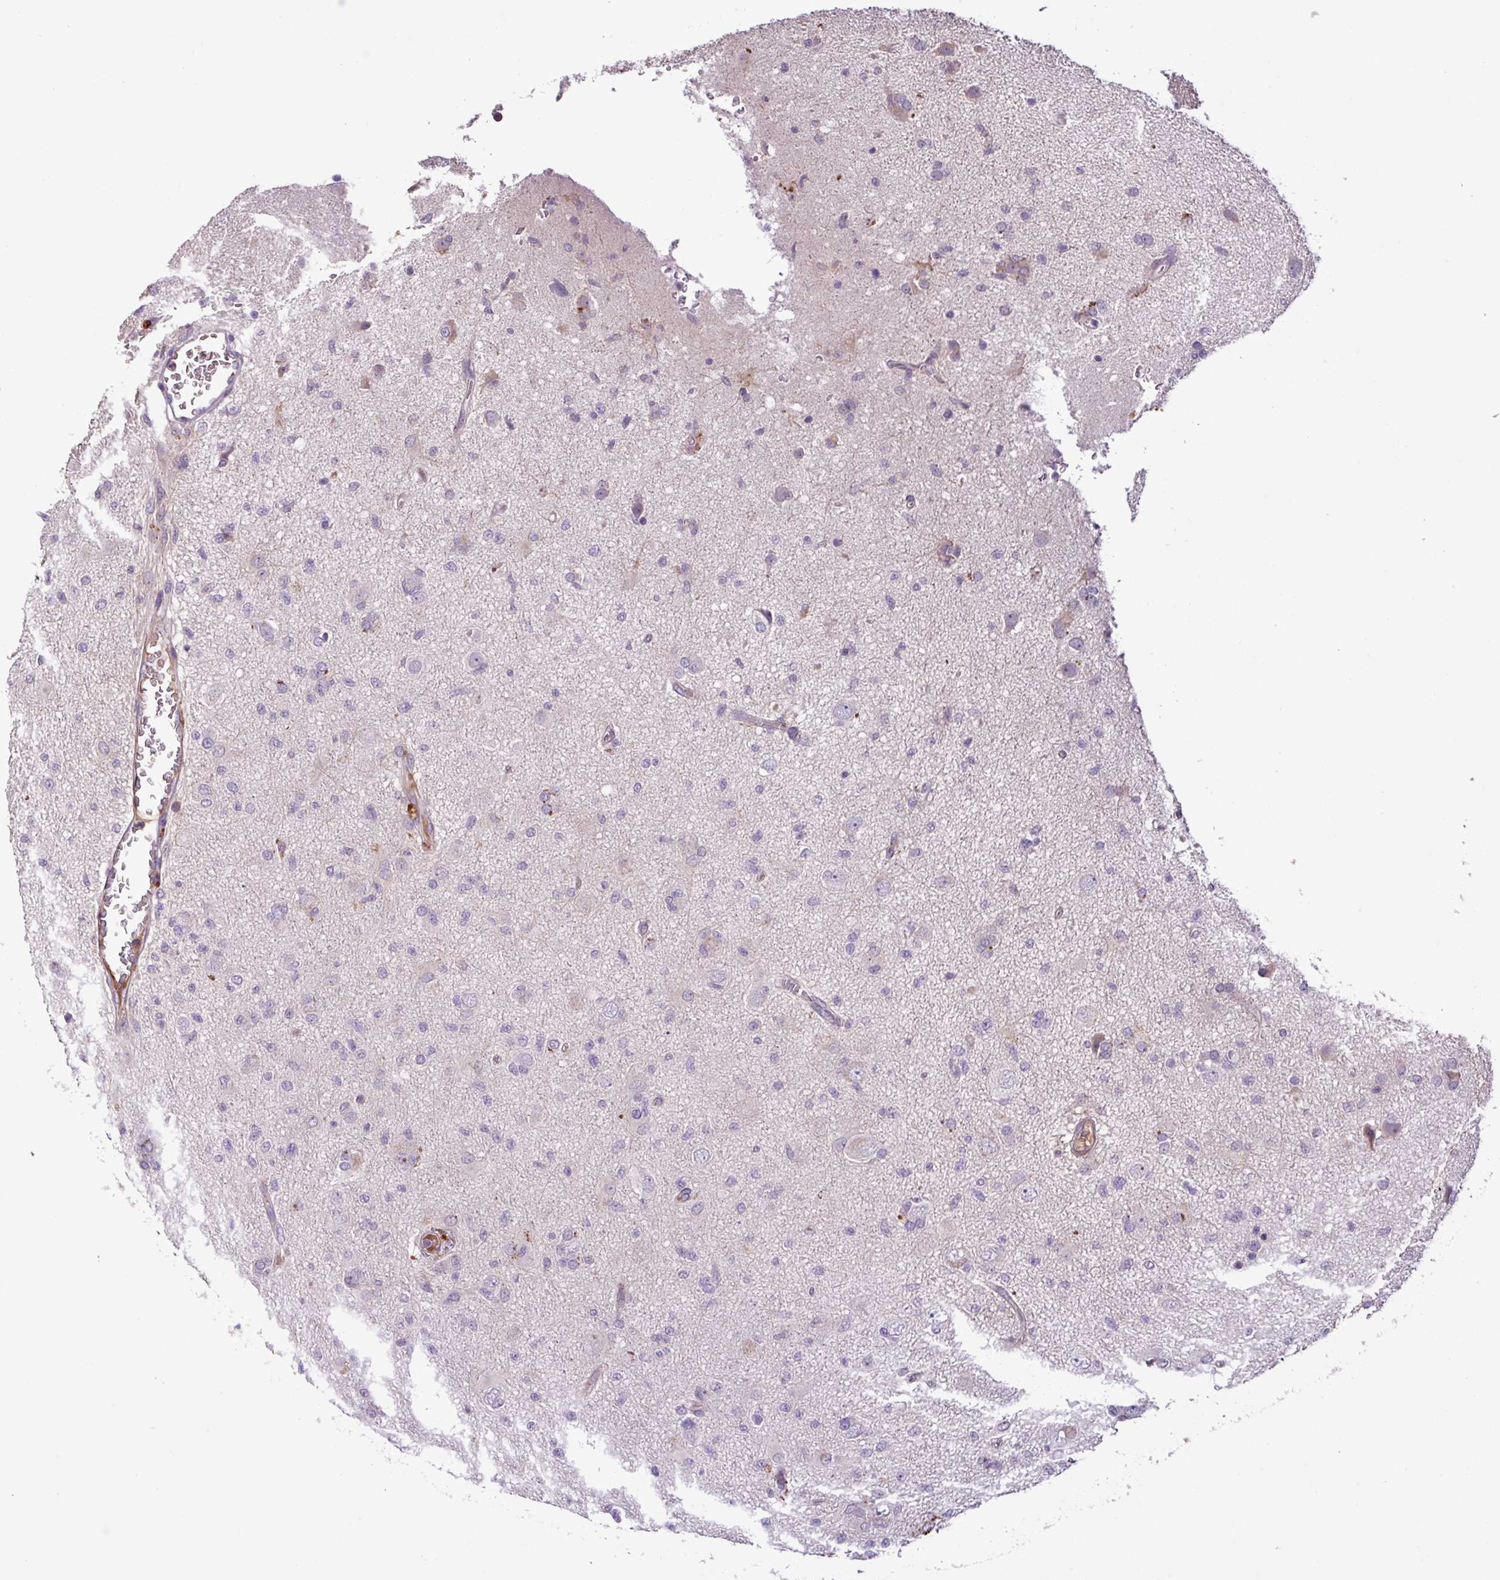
{"staining": {"intensity": "negative", "quantity": "none", "location": "none"}, "tissue": "glioma", "cell_type": "Tumor cells", "image_type": "cancer", "snomed": [{"axis": "morphology", "description": "Glioma, malignant, High grade"}, {"axis": "topography", "description": "Brain"}], "caption": "Malignant high-grade glioma was stained to show a protein in brown. There is no significant staining in tumor cells.", "gene": "ZNF266", "patient": {"sex": "female", "age": 57}}